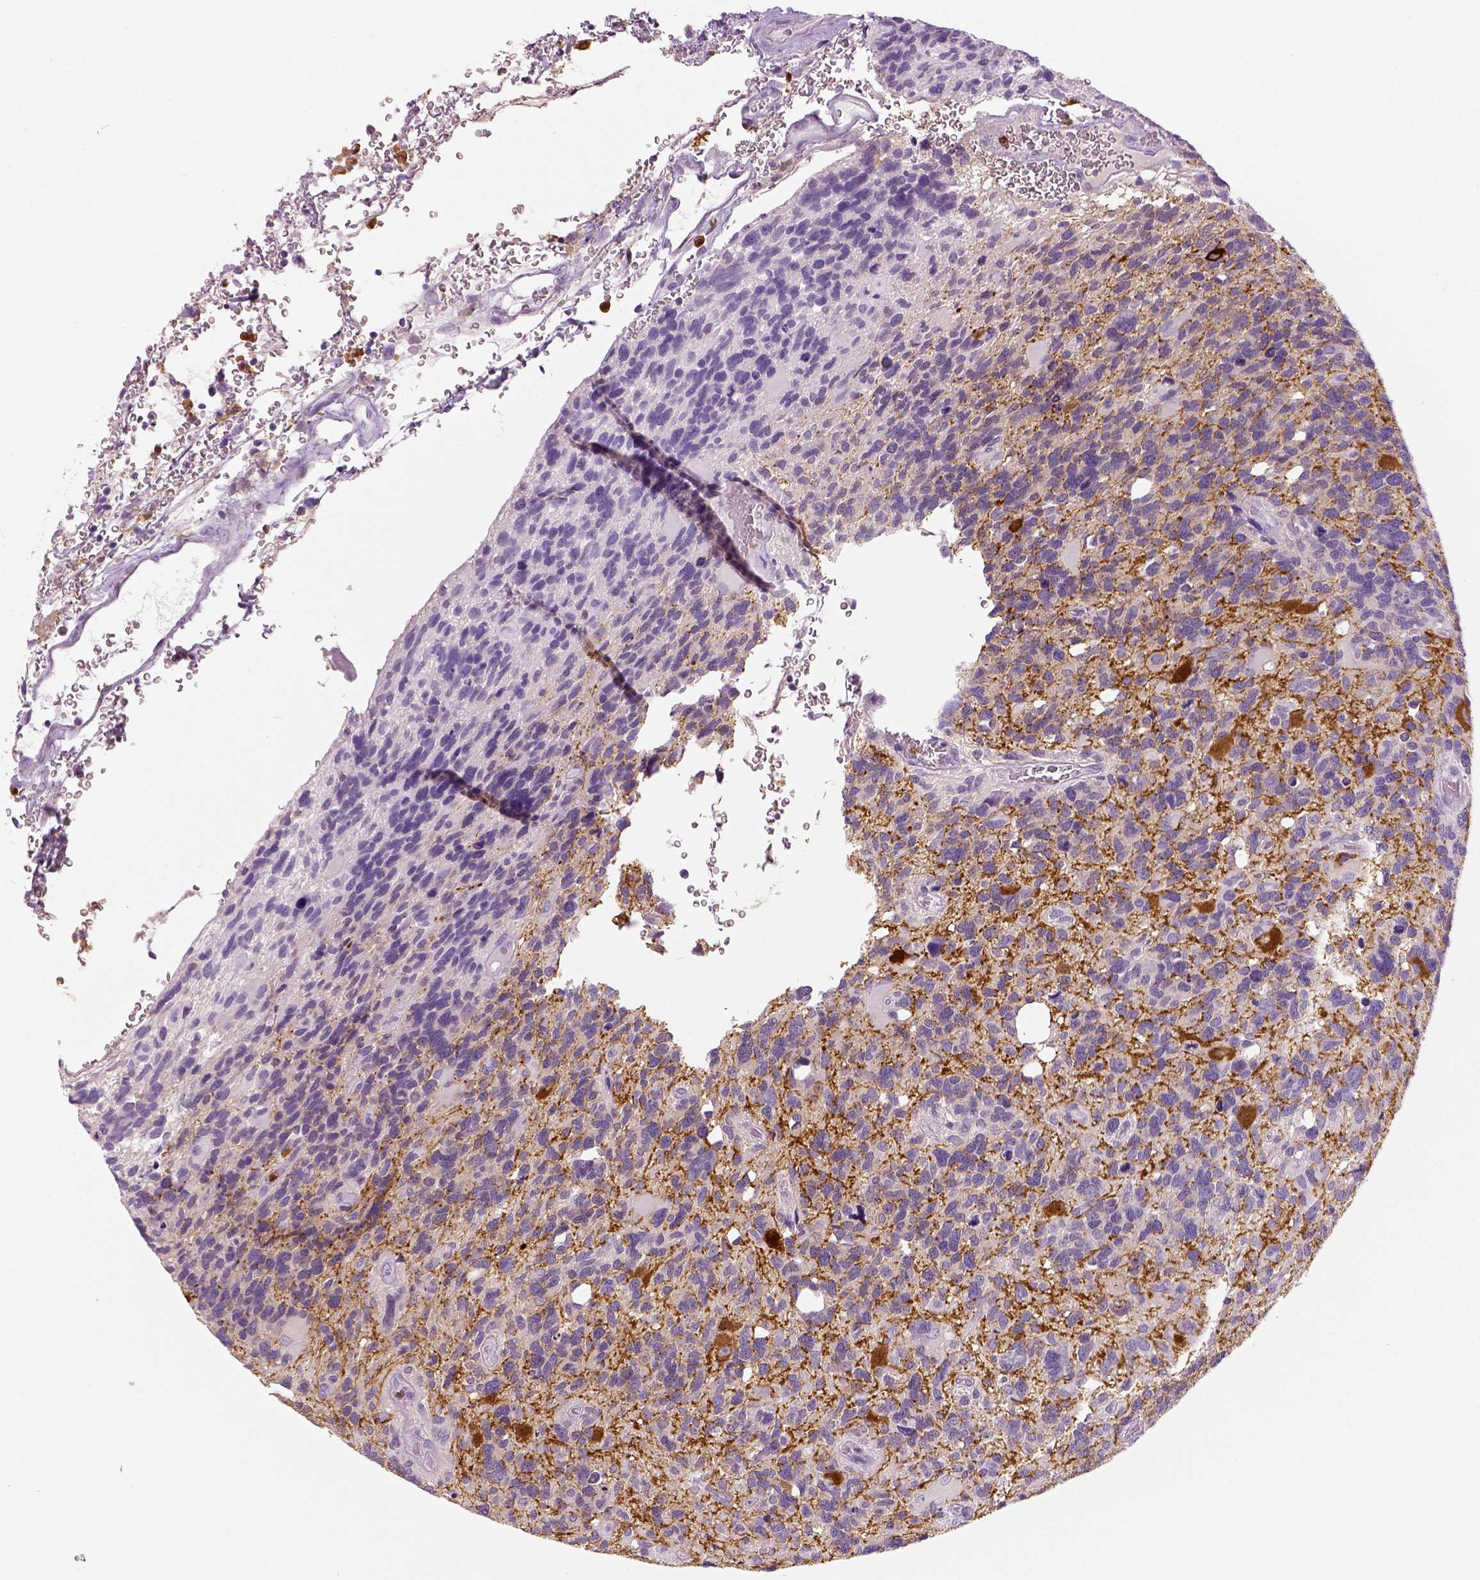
{"staining": {"intensity": "negative", "quantity": "none", "location": "none"}, "tissue": "glioma", "cell_type": "Tumor cells", "image_type": "cancer", "snomed": [{"axis": "morphology", "description": "Glioma, malignant, High grade"}, {"axis": "topography", "description": "Brain"}], "caption": "DAB (3,3'-diaminobenzidine) immunohistochemical staining of human malignant high-grade glioma exhibits no significant positivity in tumor cells.", "gene": "NECAB2", "patient": {"sex": "male", "age": 49}}